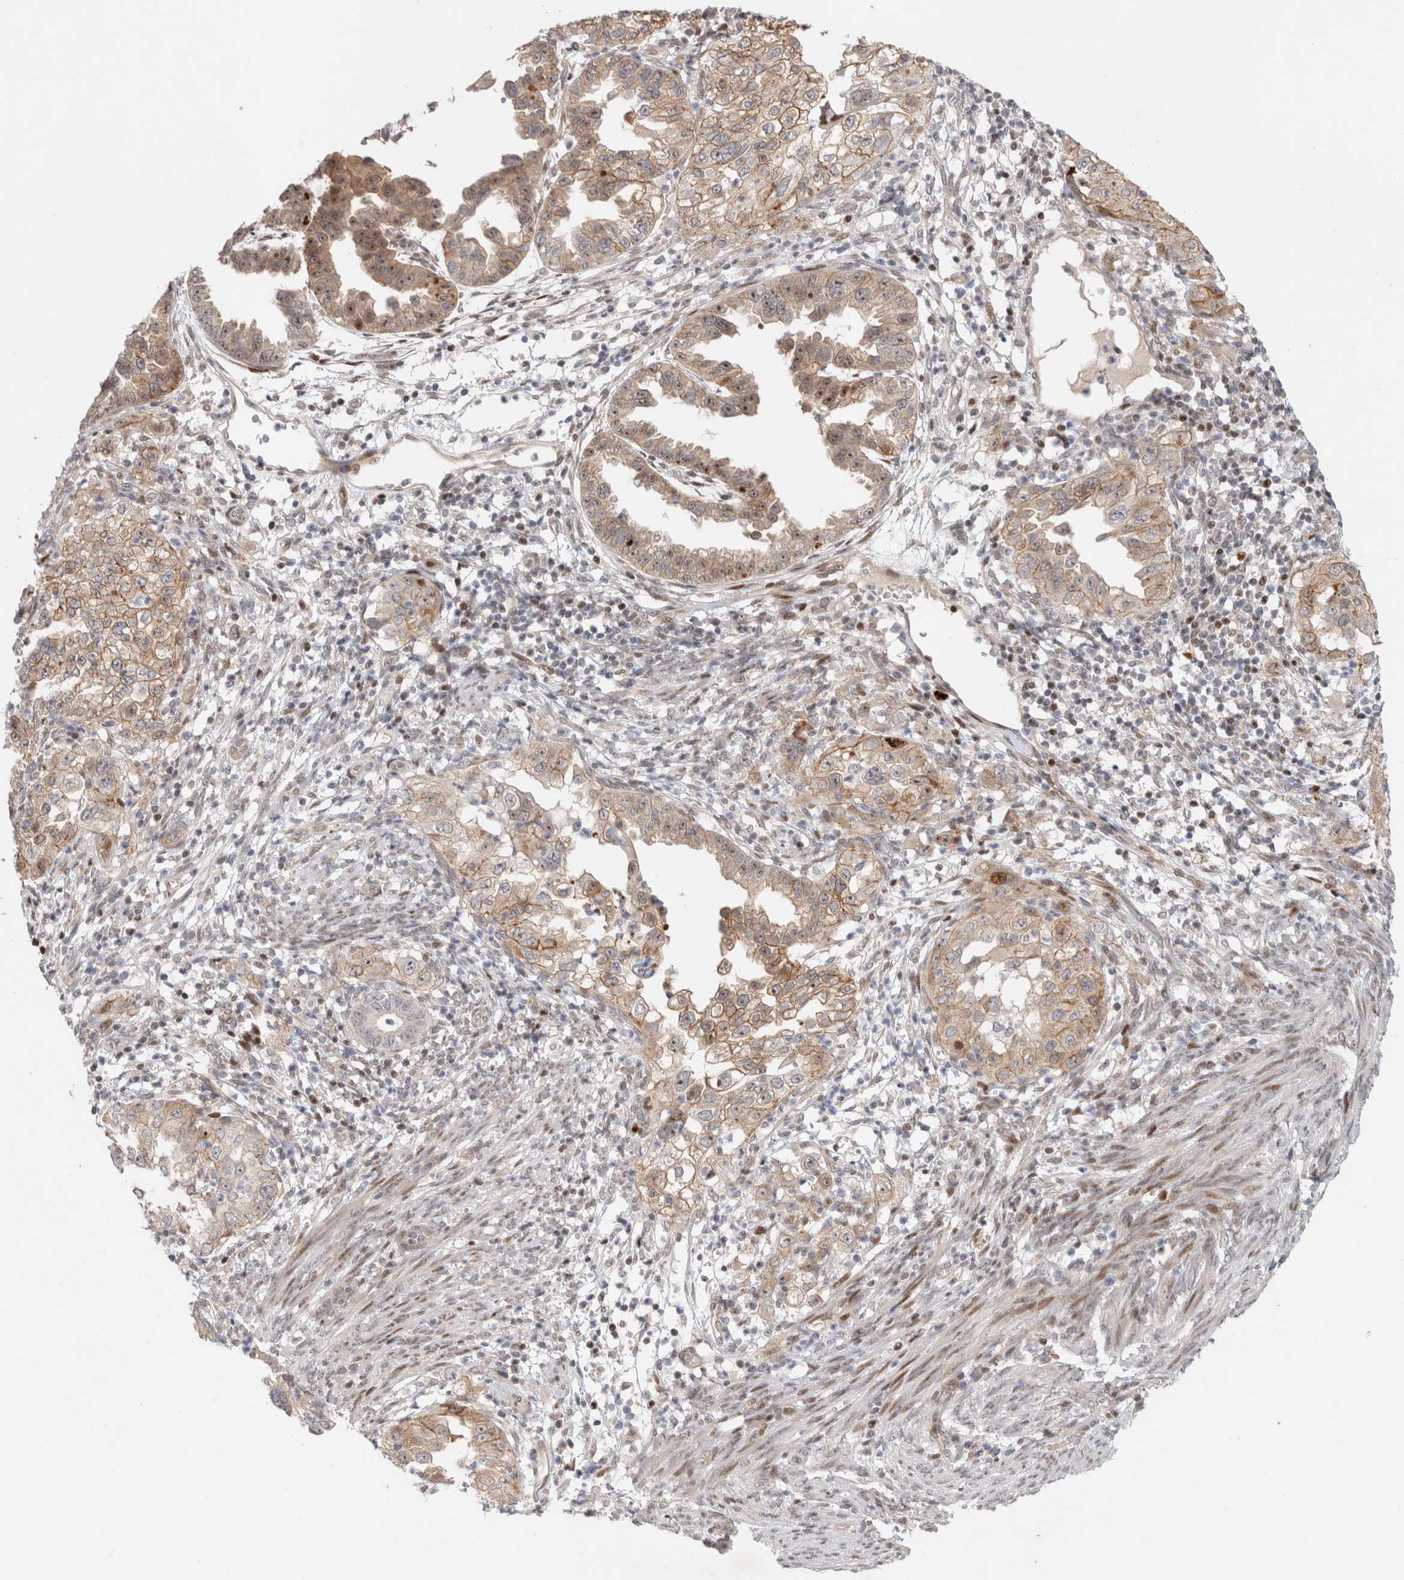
{"staining": {"intensity": "moderate", "quantity": ">75%", "location": "cytoplasmic/membranous,nuclear"}, "tissue": "endometrial cancer", "cell_type": "Tumor cells", "image_type": "cancer", "snomed": [{"axis": "morphology", "description": "Adenocarcinoma, NOS"}, {"axis": "topography", "description": "Endometrium"}], "caption": "Brown immunohistochemical staining in endometrial adenocarcinoma displays moderate cytoplasmic/membranous and nuclear expression in approximately >75% of tumor cells.", "gene": "TCF4", "patient": {"sex": "female", "age": 85}}